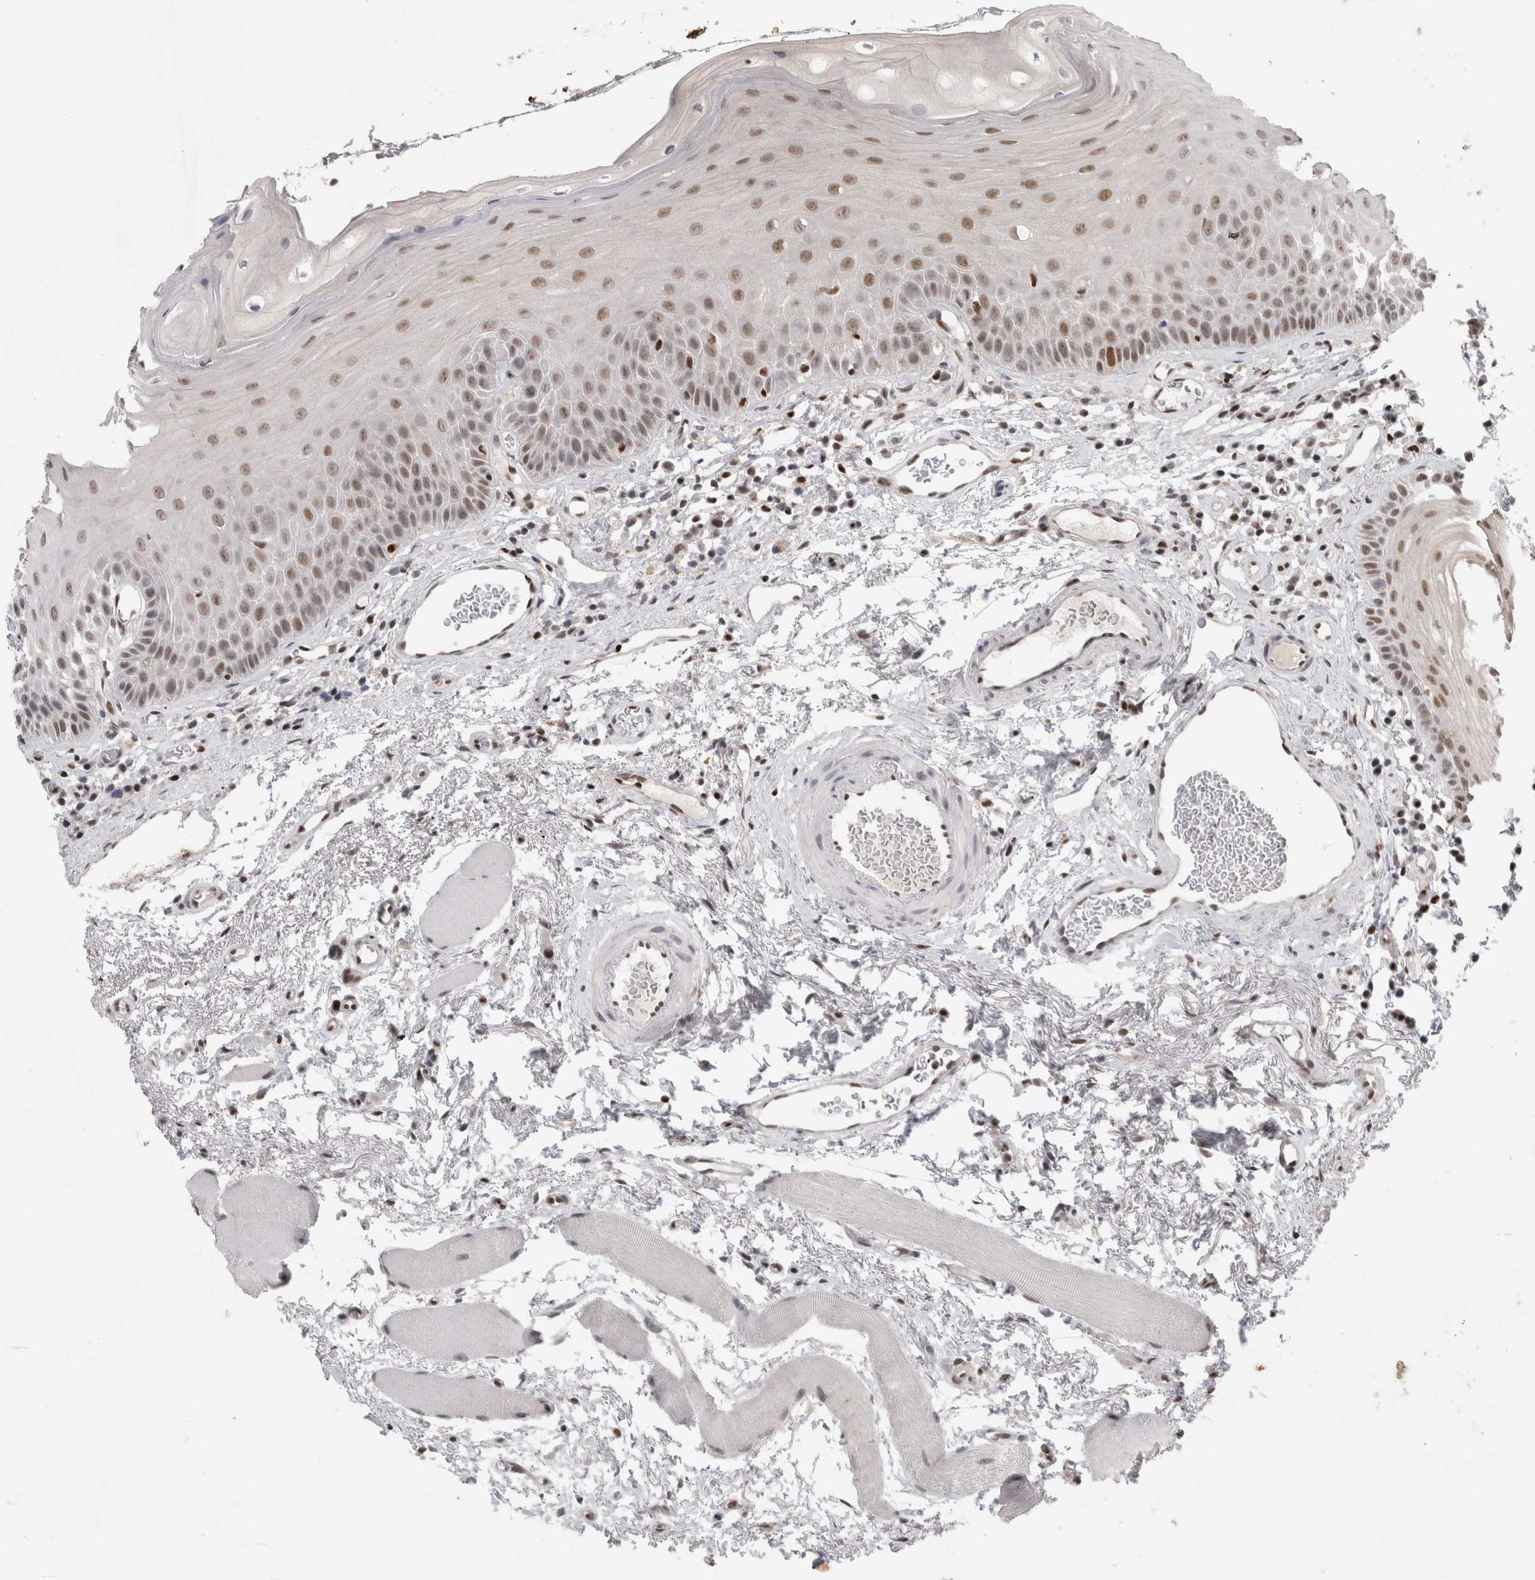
{"staining": {"intensity": "moderate", "quantity": "25%-75%", "location": "nuclear"}, "tissue": "oral mucosa", "cell_type": "Squamous epithelial cells", "image_type": "normal", "snomed": [{"axis": "morphology", "description": "Normal tissue, NOS"}, {"axis": "topography", "description": "Skeletal muscle"}, {"axis": "topography", "description": "Oral tissue"}, {"axis": "topography", "description": "Peripheral nerve tissue"}], "caption": "IHC micrograph of benign oral mucosa stained for a protein (brown), which demonstrates medium levels of moderate nuclear staining in about 25%-75% of squamous epithelial cells.", "gene": "SRARP", "patient": {"sex": "female", "age": 84}}